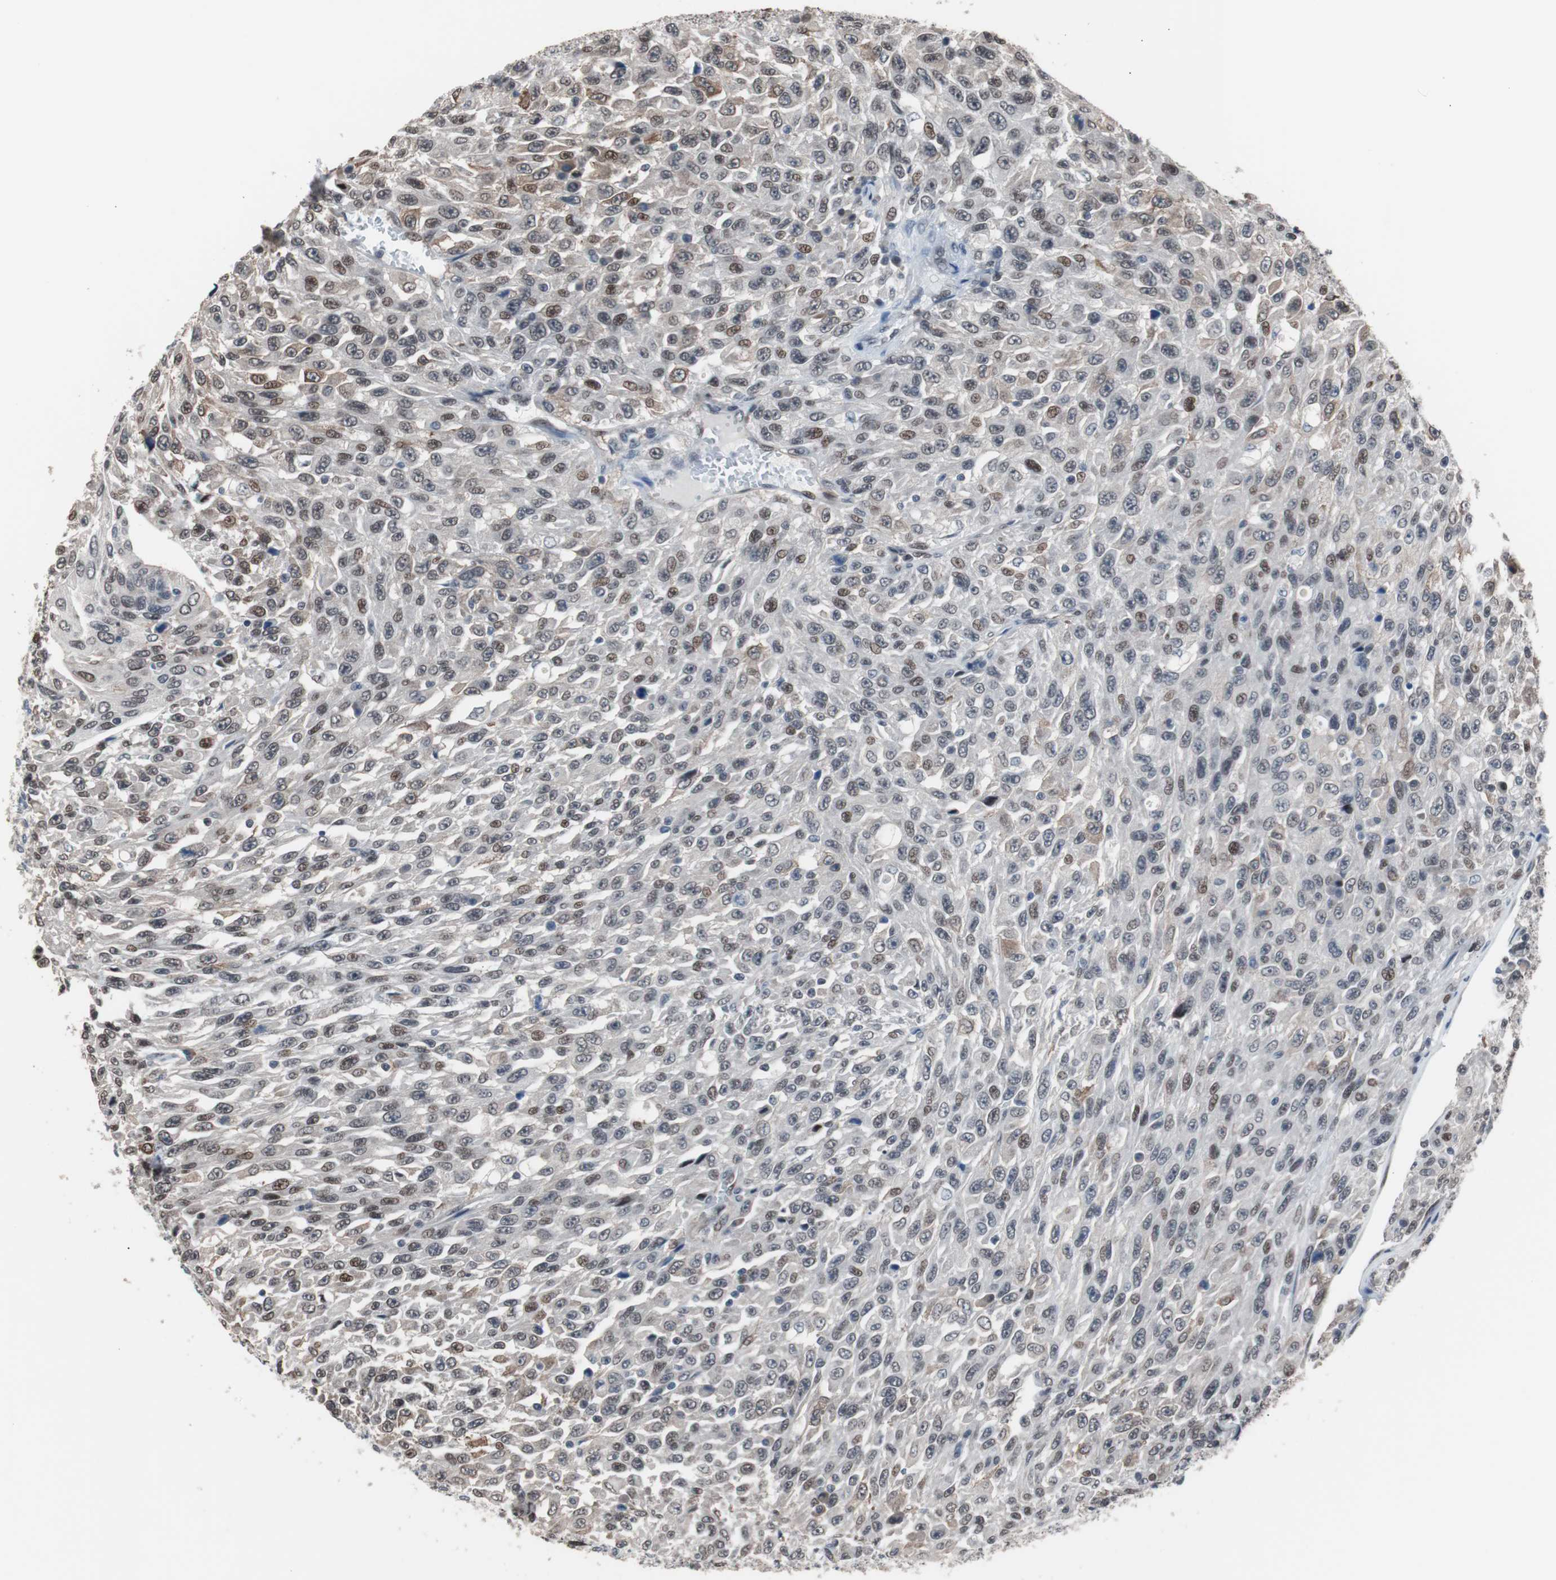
{"staining": {"intensity": "moderate", "quantity": "25%-75%", "location": "nuclear"}, "tissue": "urothelial cancer", "cell_type": "Tumor cells", "image_type": "cancer", "snomed": [{"axis": "morphology", "description": "Urothelial carcinoma, High grade"}, {"axis": "topography", "description": "Urinary bladder"}], "caption": "Protein analysis of urothelial carcinoma (high-grade) tissue shows moderate nuclear positivity in about 25%-75% of tumor cells.", "gene": "POGZ", "patient": {"sex": "male", "age": 66}}